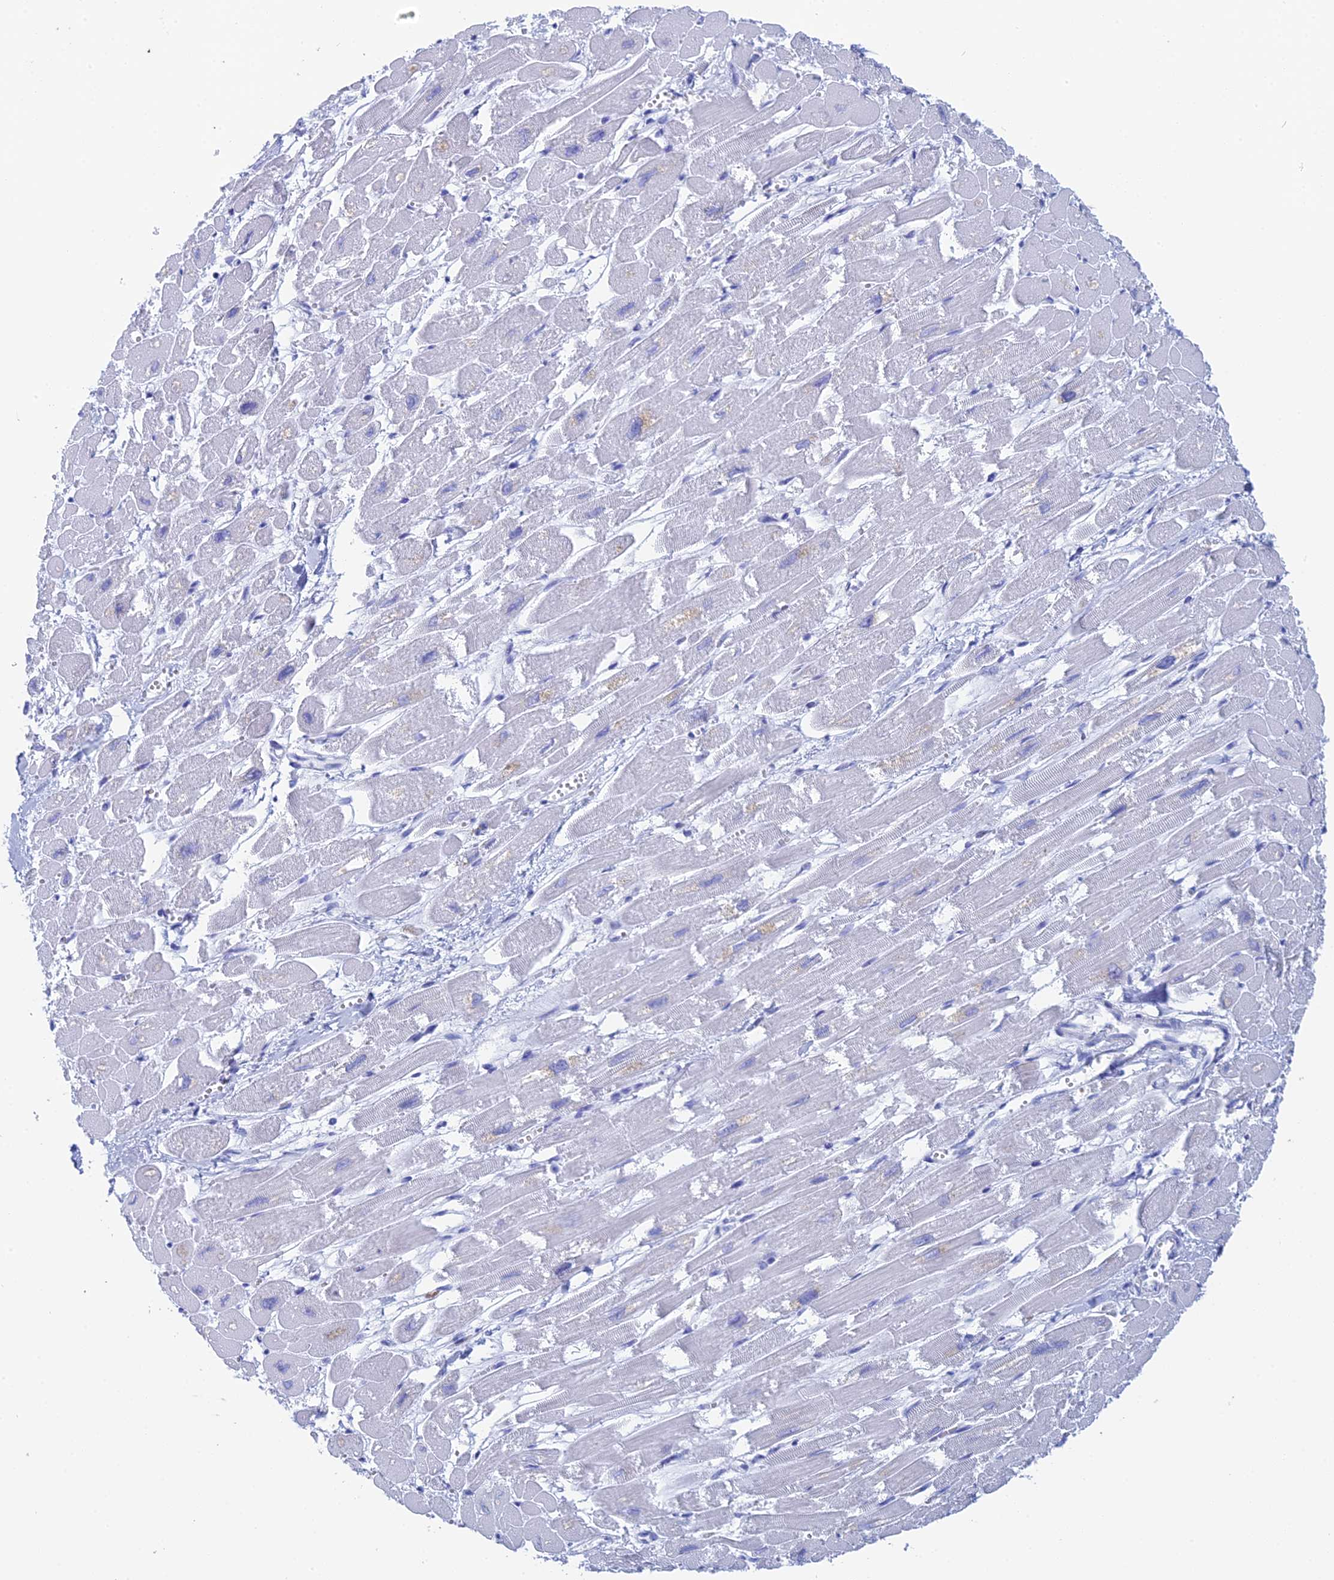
{"staining": {"intensity": "negative", "quantity": "none", "location": "none"}, "tissue": "heart muscle", "cell_type": "Cardiomyocytes", "image_type": "normal", "snomed": [{"axis": "morphology", "description": "Normal tissue, NOS"}, {"axis": "topography", "description": "Heart"}], "caption": "A photomicrograph of human heart muscle is negative for staining in cardiomyocytes. The staining was performed using DAB (3,3'-diaminobenzidine) to visualize the protein expression in brown, while the nuclei were stained in blue with hematoxylin (Magnification: 20x).", "gene": "TEX101", "patient": {"sex": "male", "age": 54}}